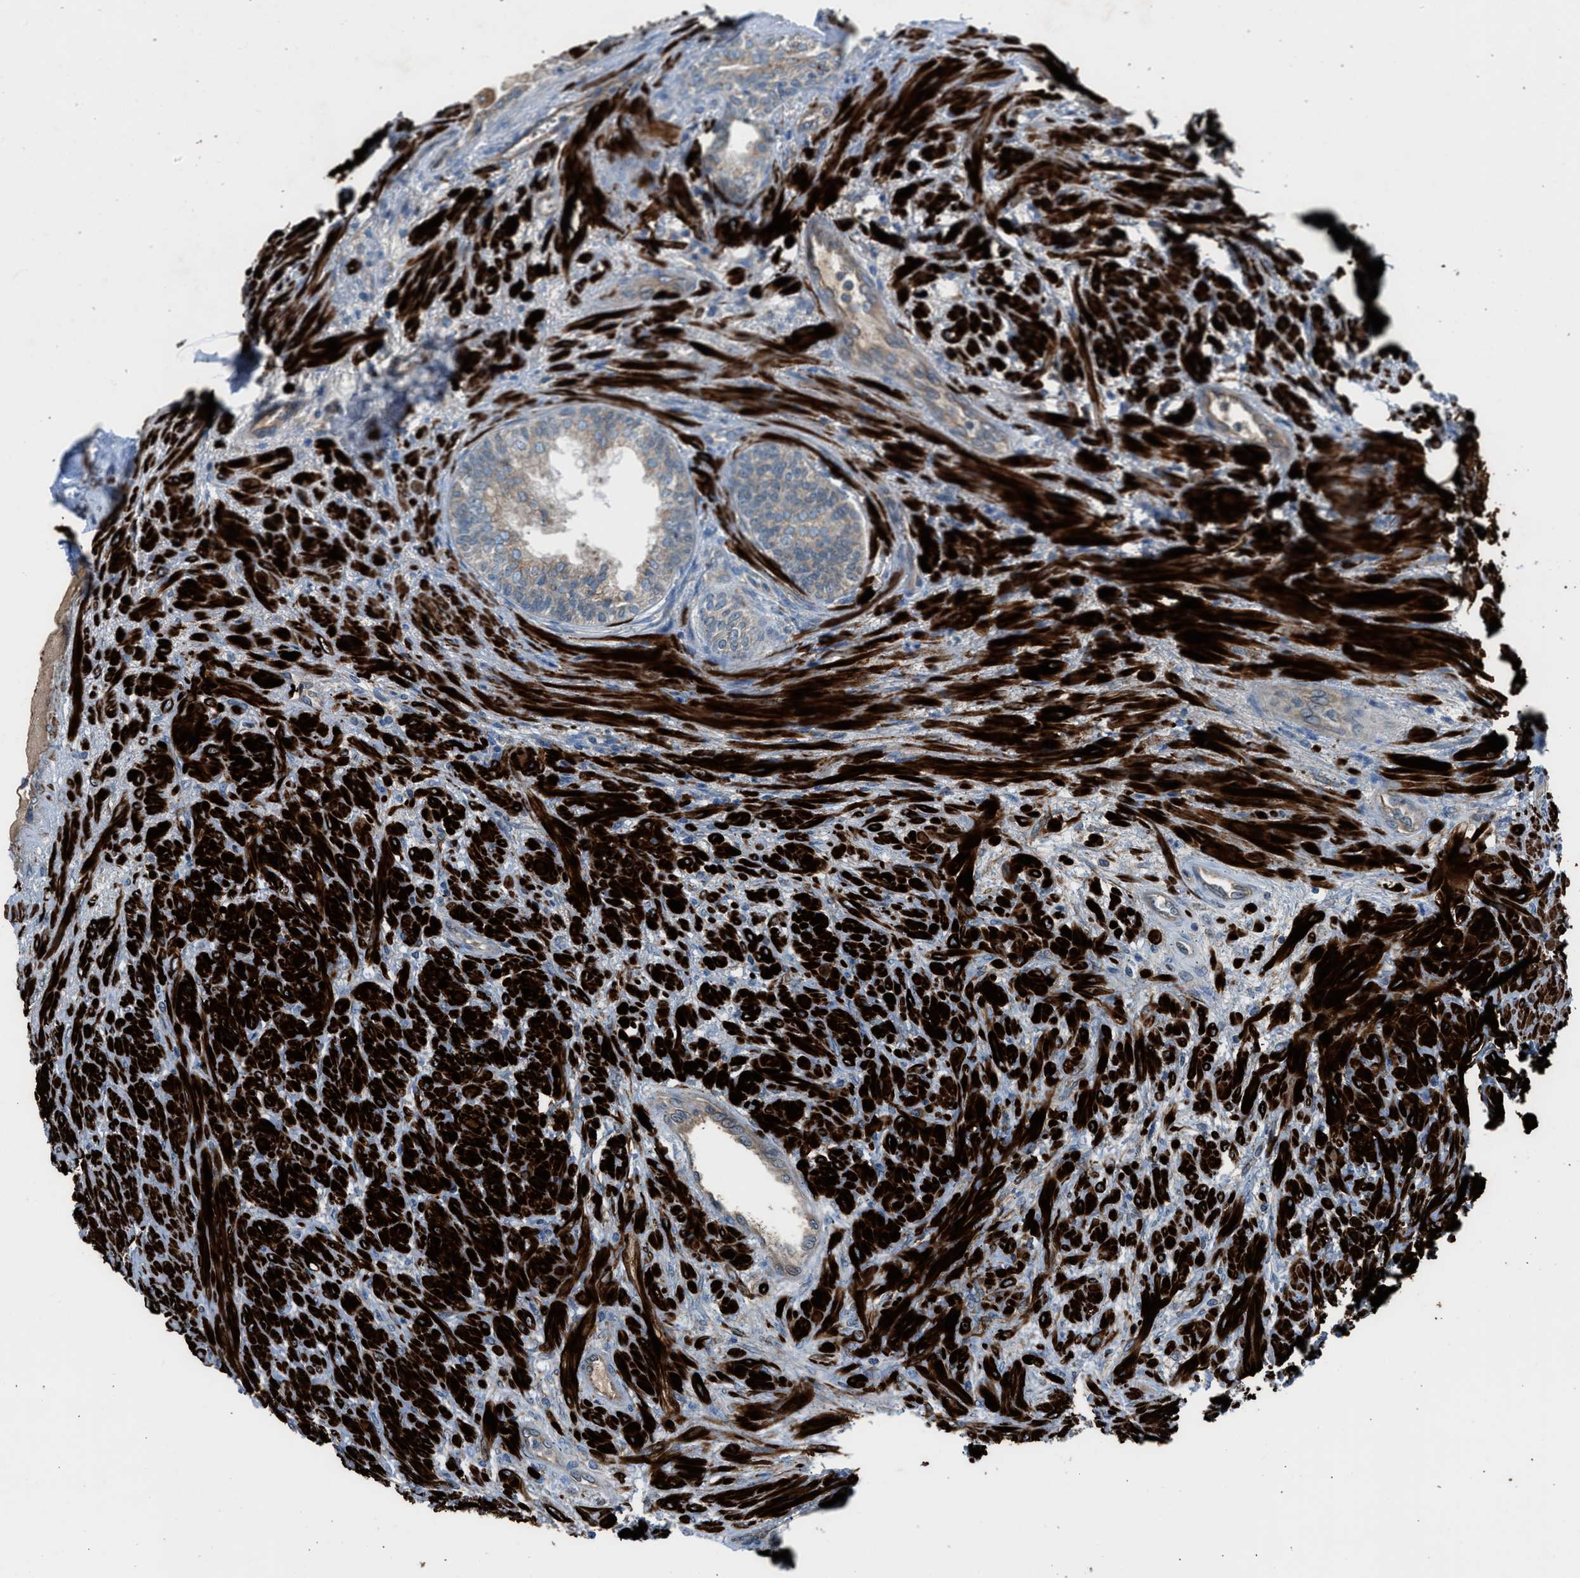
{"staining": {"intensity": "weak", "quantity": "25%-75%", "location": "cytoplasmic/membranous"}, "tissue": "prostate", "cell_type": "Glandular cells", "image_type": "normal", "snomed": [{"axis": "morphology", "description": "Normal tissue, NOS"}, {"axis": "topography", "description": "Prostate"}], "caption": "This is a micrograph of IHC staining of benign prostate, which shows weak staining in the cytoplasmic/membranous of glandular cells.", "gene": "LMBR1", "patient": {"sex": "male", "age": 76}}